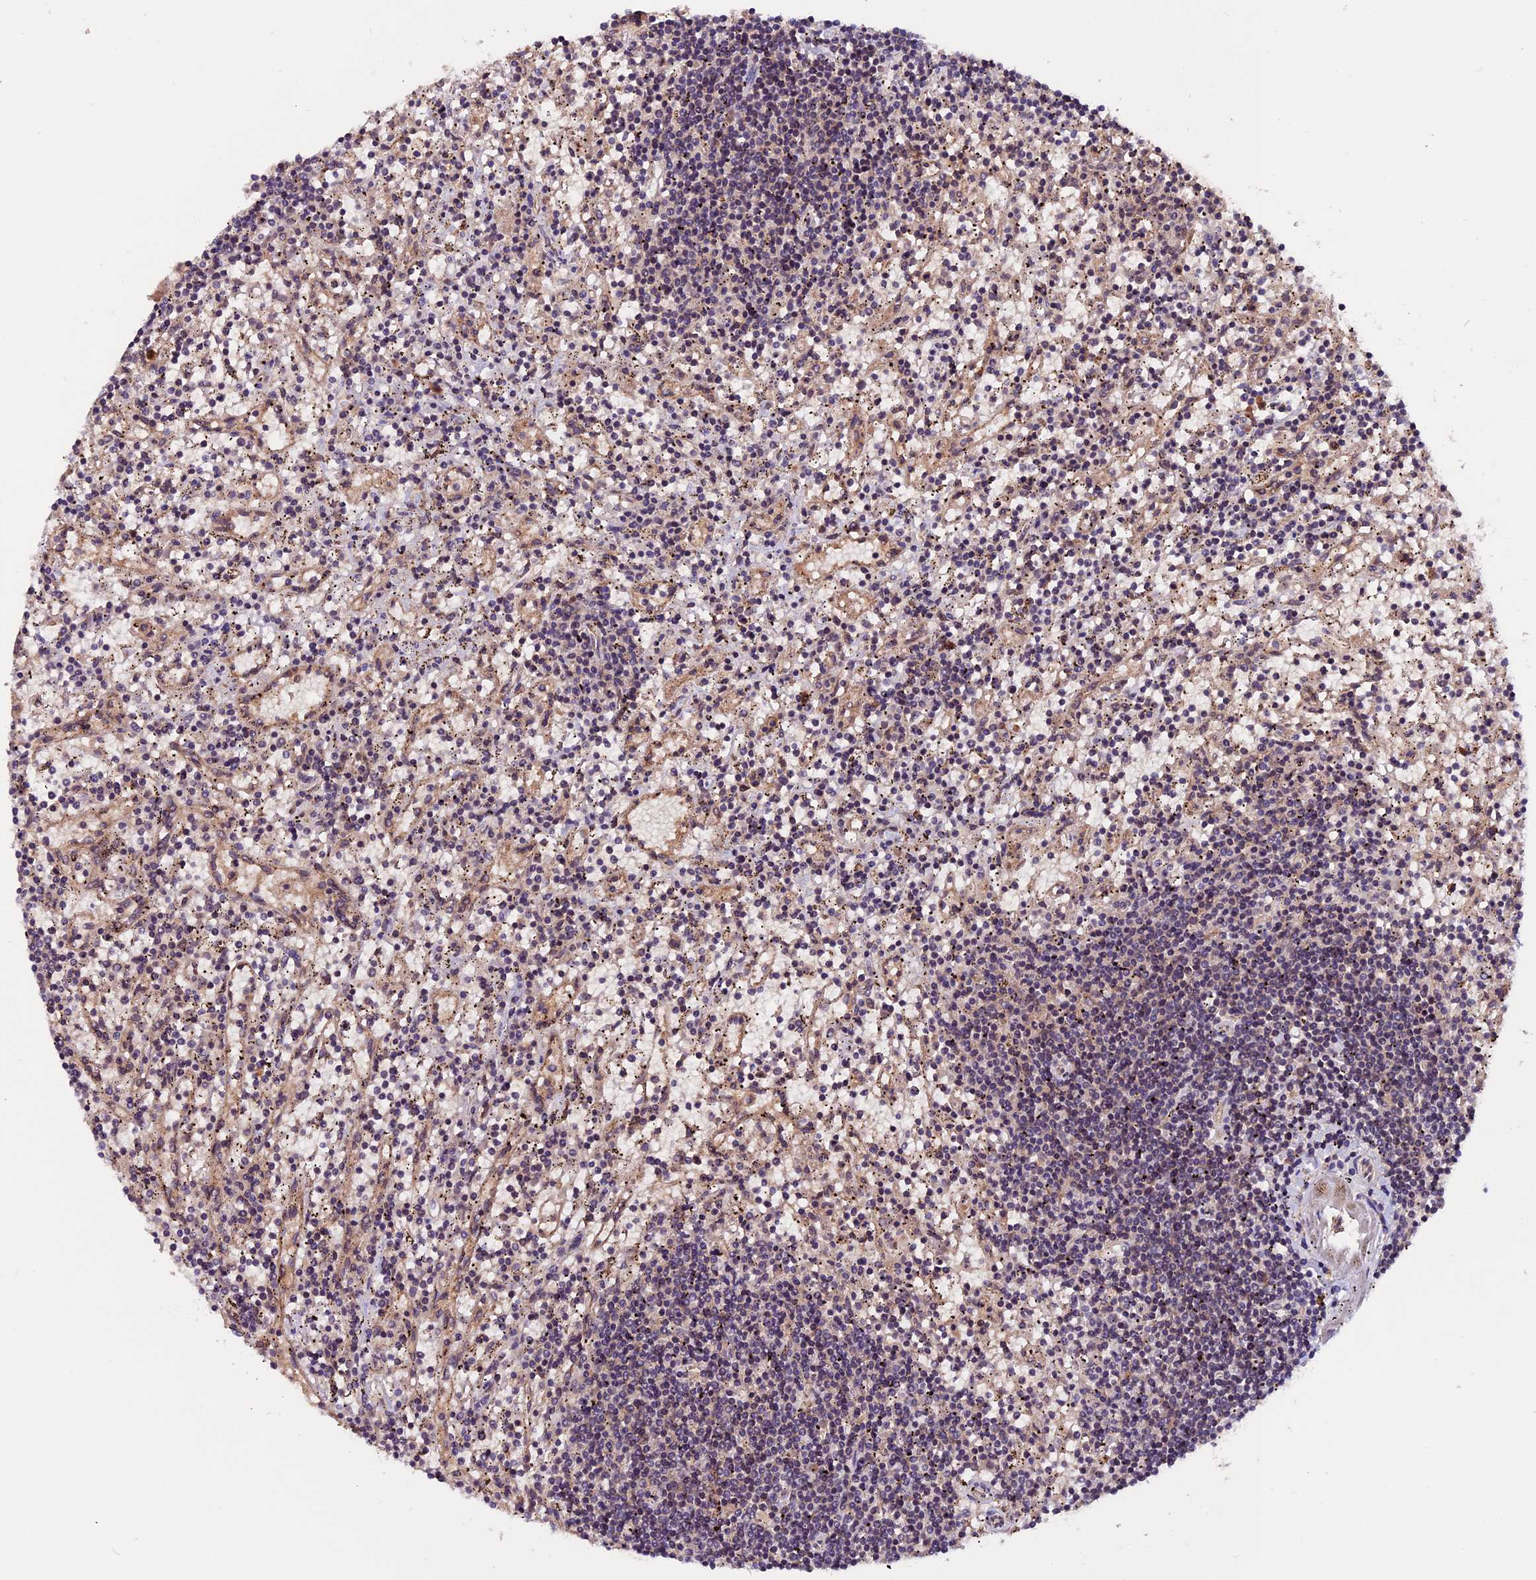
{"staining": {"intensity": "weak", "quantity": "<25%", "location": "cytoplasmic/membranous"}, "tissue": "lymphoma", "cell_type": "Tumor cells", "image_type": "cancer", "snomed": [{"axis": "morphology", "description": "Malignant lymphoma, non-Hodgkin's type, Low grade"}, {"axis": "topography", "description": "Spleen"}], "caption": "Immunohistochemical staining of human malignant lymphoma, non-Hodgkin's type (low-grade) displays no significant staining in tumor cells. (DAB (3,3'-diaminobenzidine) IHC with hematoxylin counter stain).", "gene": "ZNF598", "patient": {"sex": "male", "age": 76}}